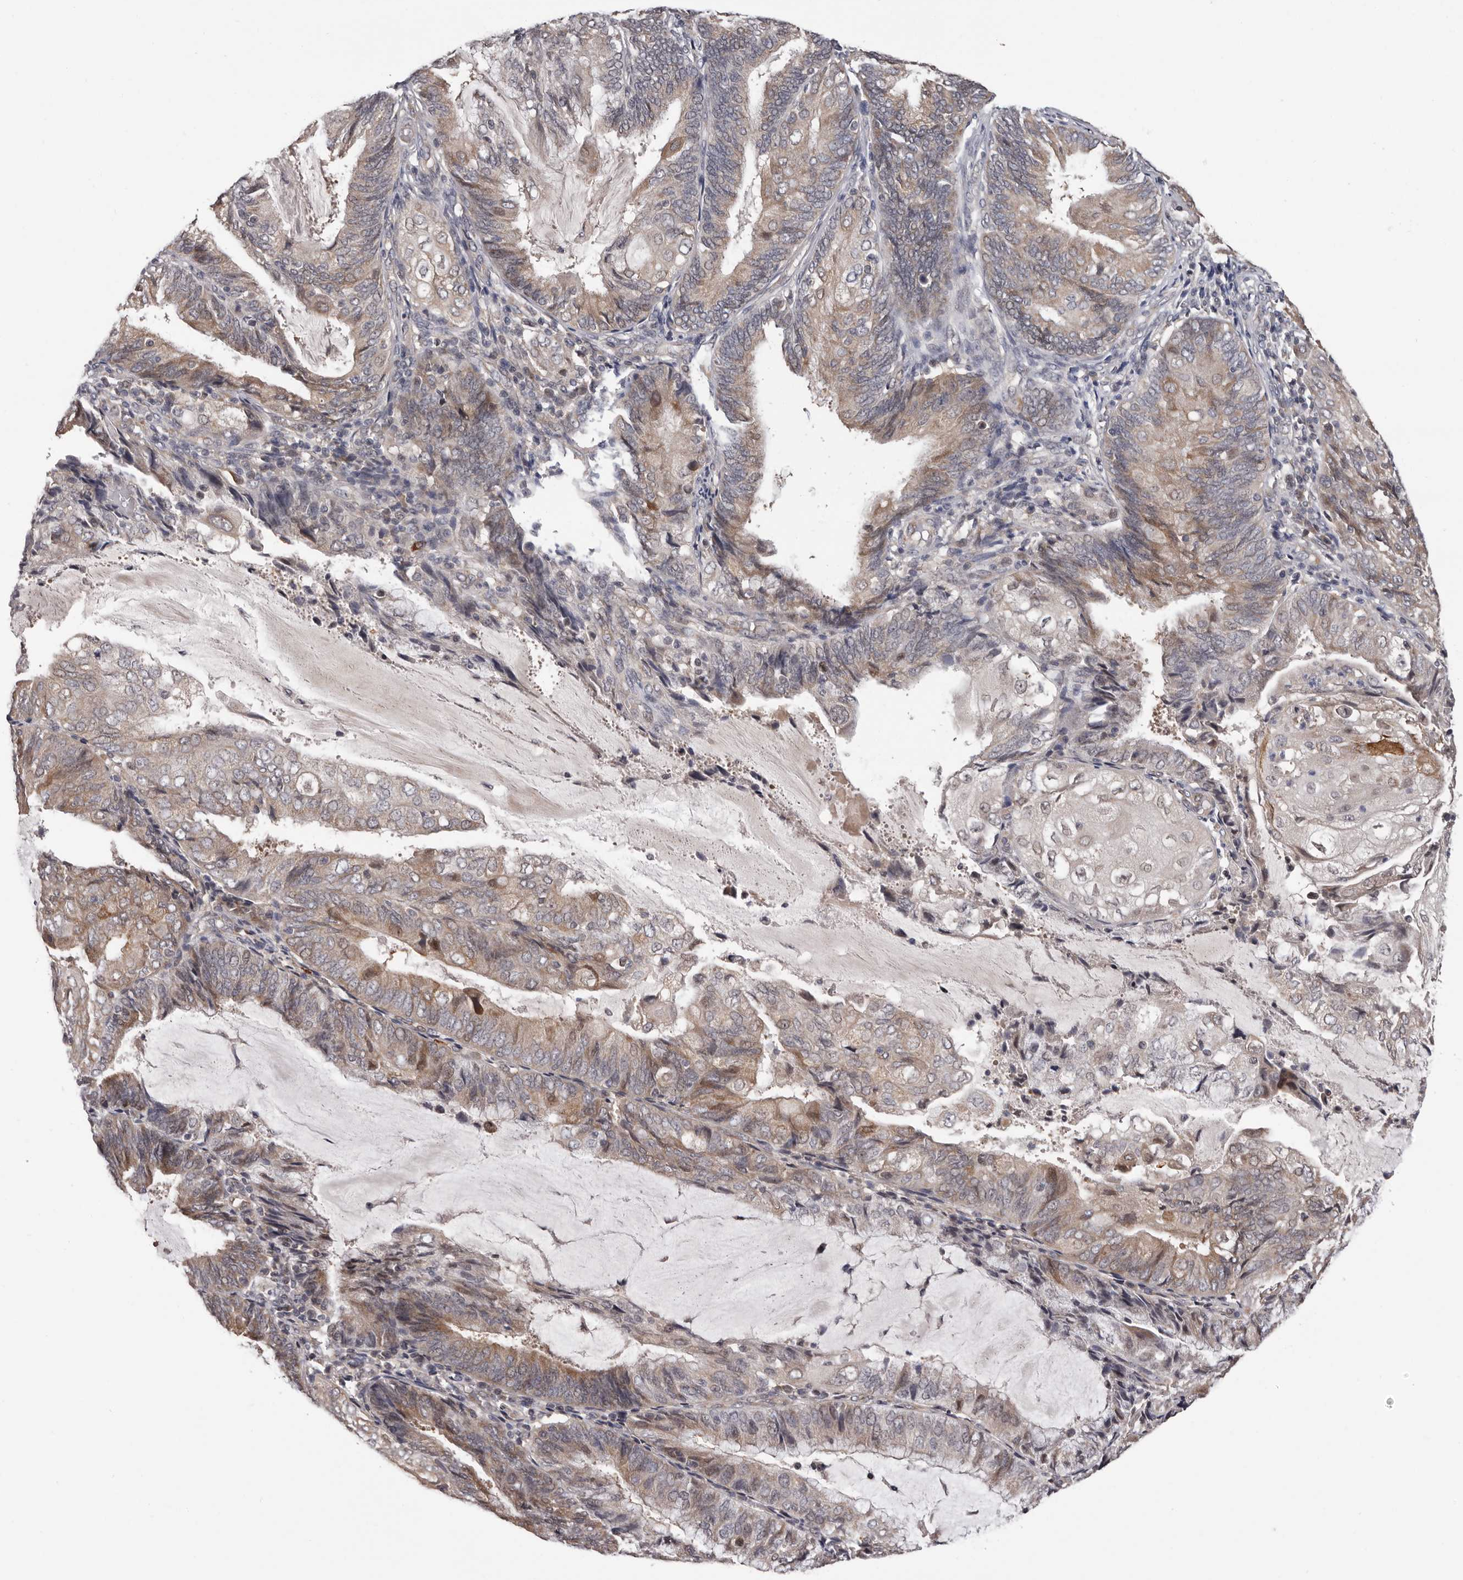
{"staining": {"intensity": "weak", "quantity": "25%-75%", "location": "cytoplasmic/membranous,nuclear"}, "tissue": "endometrial cancer", "cell_type": "Tumor cells", "image_type": "cancer", "snomed": [{"axis": "morphology", "description": "Adenocarcinoma, NOS"}, {"axis": "topography", "description": "Endometrium"}], "caption": "About 25%-75% of tumor cells in human adenocarcinoma (endometrial) exhibit weak cytoplasmic/membranous and nuclear protein positivity as visualized by brown immunohistochemical staining.", "gene": "MED8", "patient": {"sex": "female", "age": 81}}